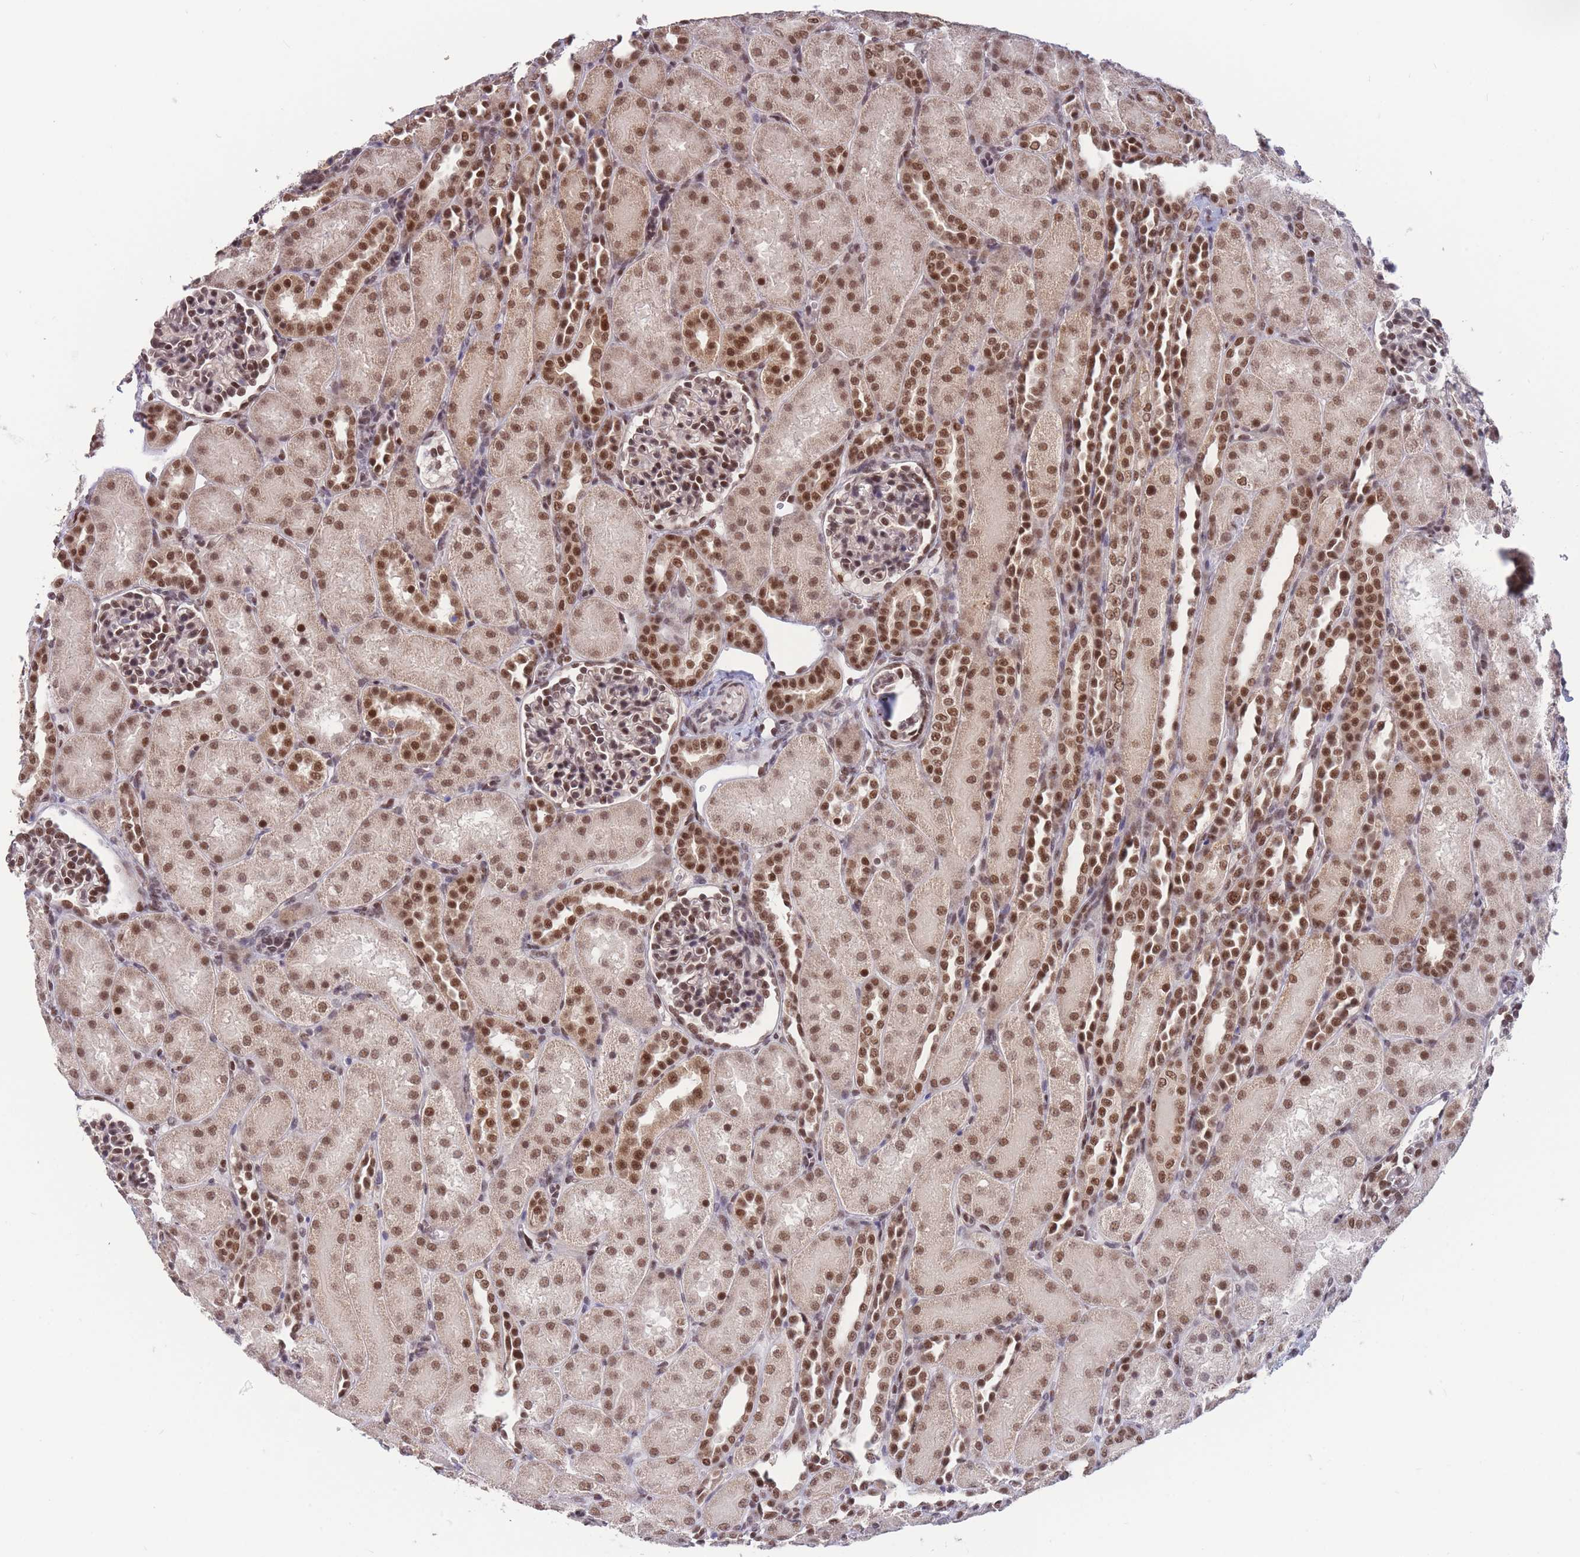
{"staining": {"intensity": "moderate", "quantity": ">75%", "location": "nuclear"}, "tissue": "kidney", "cell_type": "Cells in glomeruli", "image_type": "normal", "snomed": [{"axis": "morphology", "description": "Normal tissue, NOS"}, {"axis": "topography", "description": "Kidney"}], "caption": "Protein analysis of benign kidney demonstrates moderate nuclear staining in about >75% of cells in glomeruli. The protein of interest is stained brown, and the nuclei are stained in blue (DAB (3,3'-diaminobenzidine) IHC with brightfield microscopy, high magnification).", "gene": "SMAD9", "patient": {"sex": "male", "age": 1}}